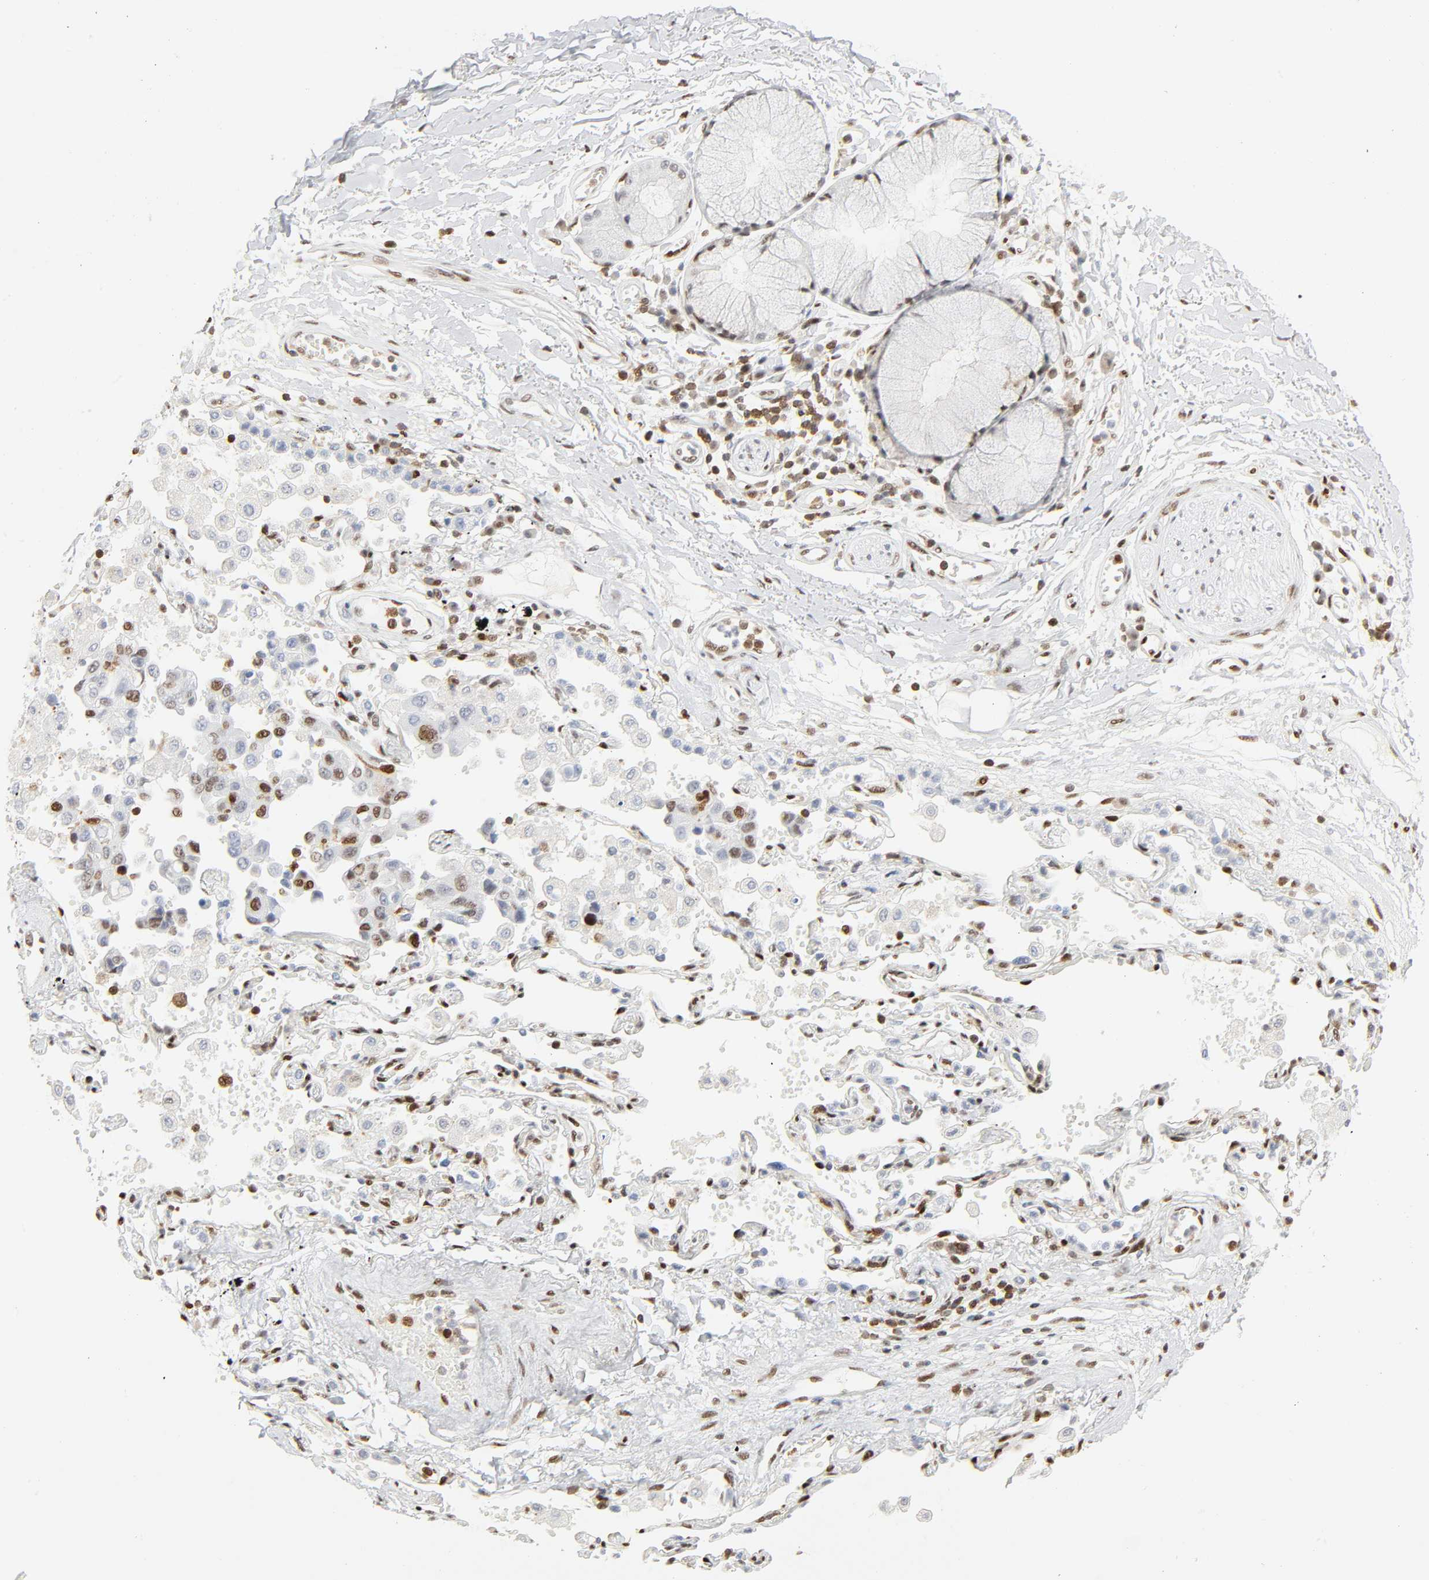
{"staining": {"intensity": "moderate", "quantity": ">75%", "location": "nuclear"}, "tissue": "adipose tissue", "cell_type": "Adipocytes", "image_type": "normal", "snomed": [{"axis": "morphology", "description": "Normal tissue, NOS"}, {"axis": "morphology", "description": "Adenocarcinoma, NOS"}, {"axis": "topography", "description": "Cartilage tissue"}, {"axis": "topography", "description": "Bronchus"}, {"axis": "topography", "description": "Lung"}], "caption": "The image exhibits staining of benign adipose tissue, revealing moderate nuclear protein positivity (brown color) within adipocytes.", "gene": "WAS", "patient": {"sex": "female", "age": 67}}